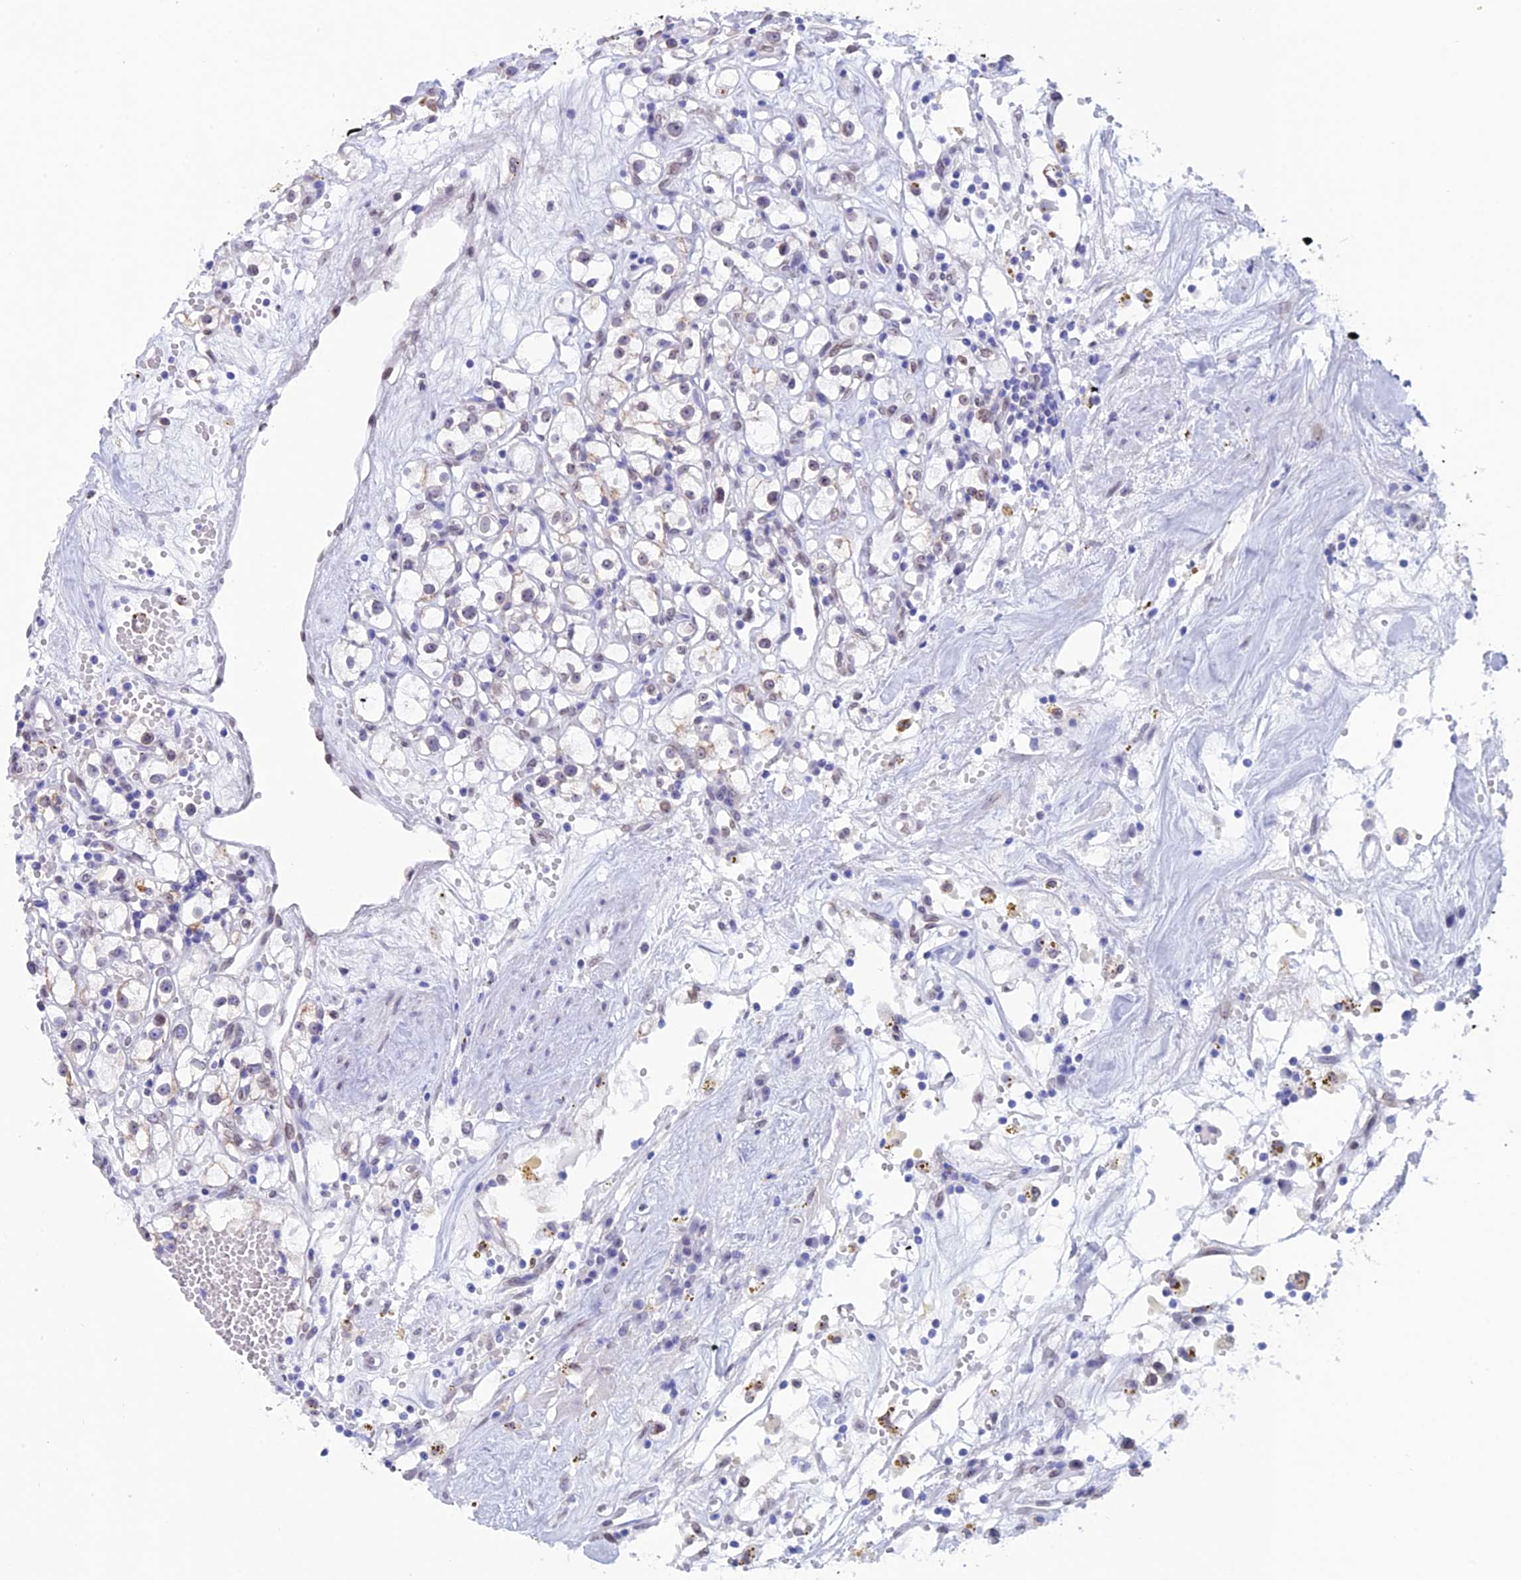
{"staining": {"intensity": "negative", "quantity": "none", "location": "none"}, "tissue": "renal cancer", "cell_type": "Tumor cells", "image_type": "cancer", "snomed": [{"axis": "morphology", "description": "Adenocarcinoma, NOS"}, {"axis": "topography", "description": "Kidney"}], "caption": "A micrograph of renal cancer stained for a protein displays no brown staining in tumor cells.", "gene": "TMPRSS7", "patient": {"sex": "male", "age": 56}}